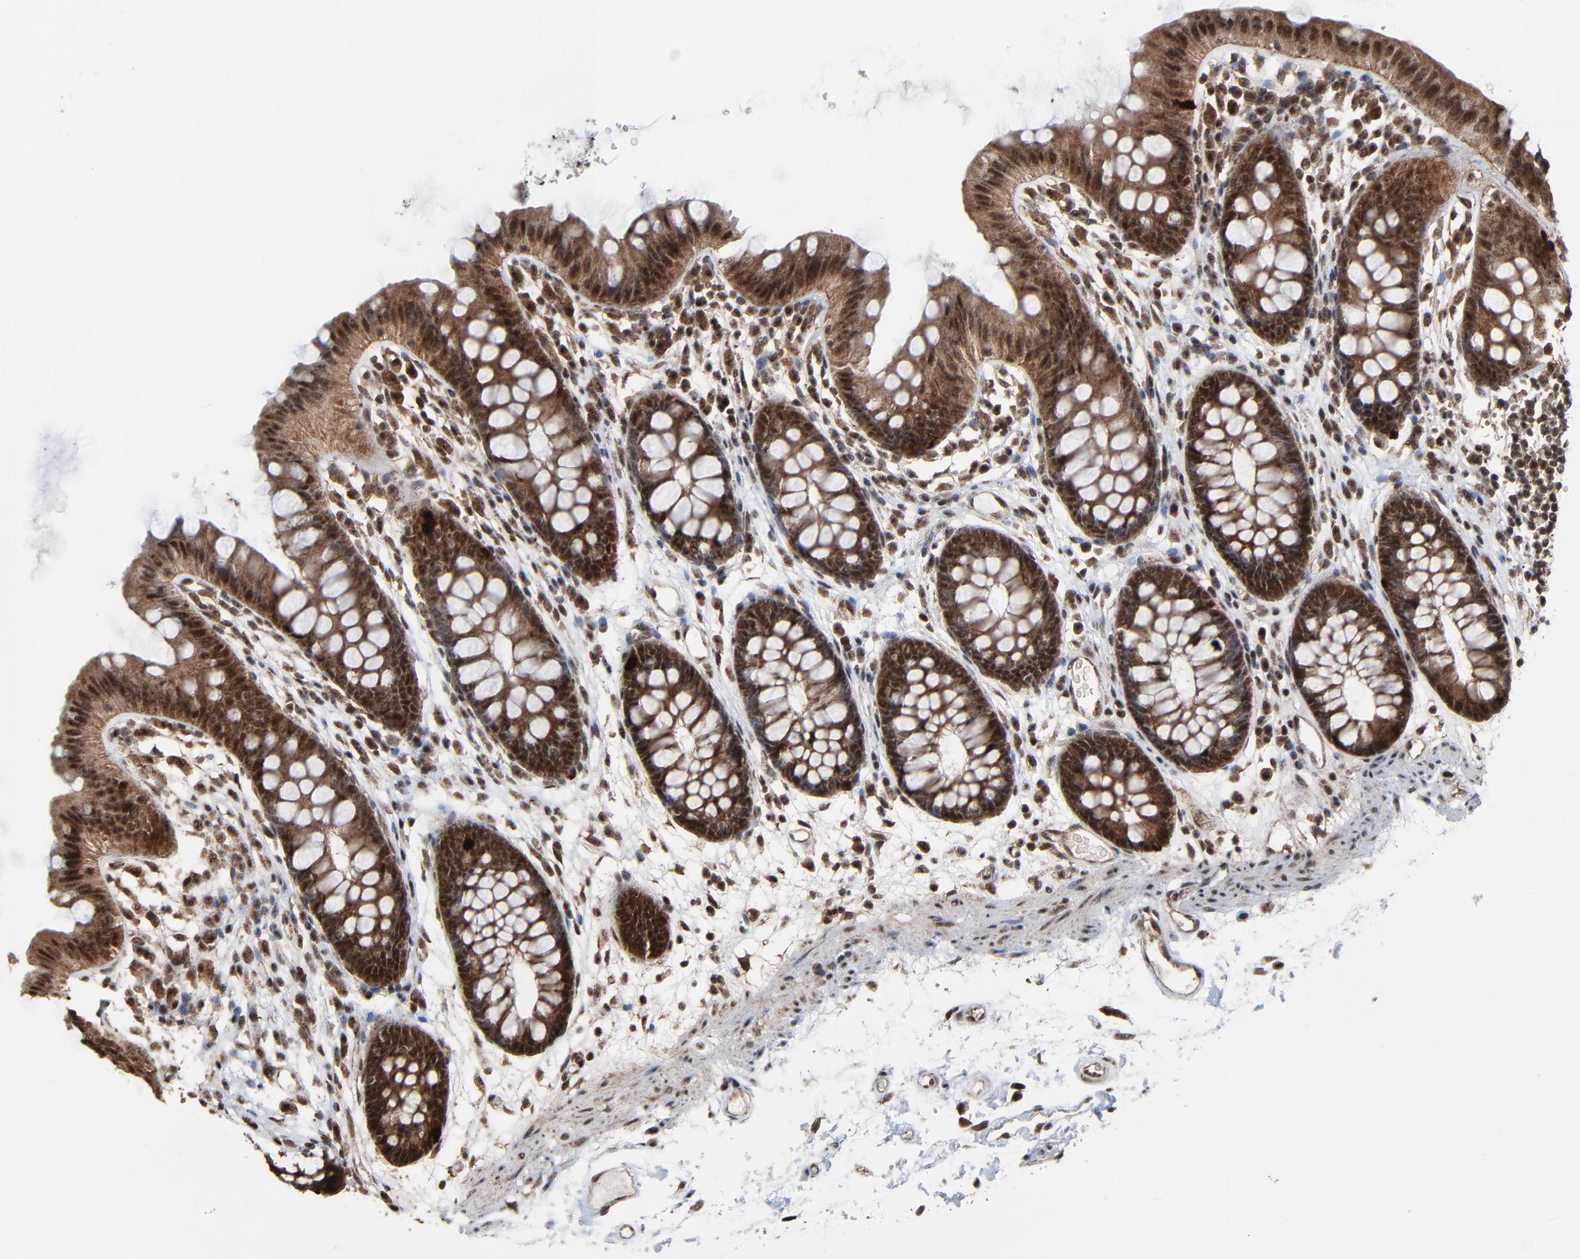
{"staining": {"intensity": "moderate", "quantity": ">75%", "location": "cytoplasmic/membranous,nuclear"}, "tissue": "colon", "cell_type": "Endothelial cells", "image_type": "normal", "snomed": [{"axis": "morphology", "description": "Normal tissue, NOS"}, {"axis": "topography", "description": "Smooth muscle"}, {"axis": "topography", "description": "Colon"}], "caption": "The photomicrograph shows immunohistochemical staining of benign colon. There is moderate cytoplasmic/membranous,nuclear expression is identified in approximately >75% of endothelial cells. Using DAB (3,3'-diaminobenzidine) (brown) and hematoxylin (blue) stains, captured at high magnification using brightfield microscopy.", "gene": "RHOJ", "patient": {"sex": "male", "age": 67}}